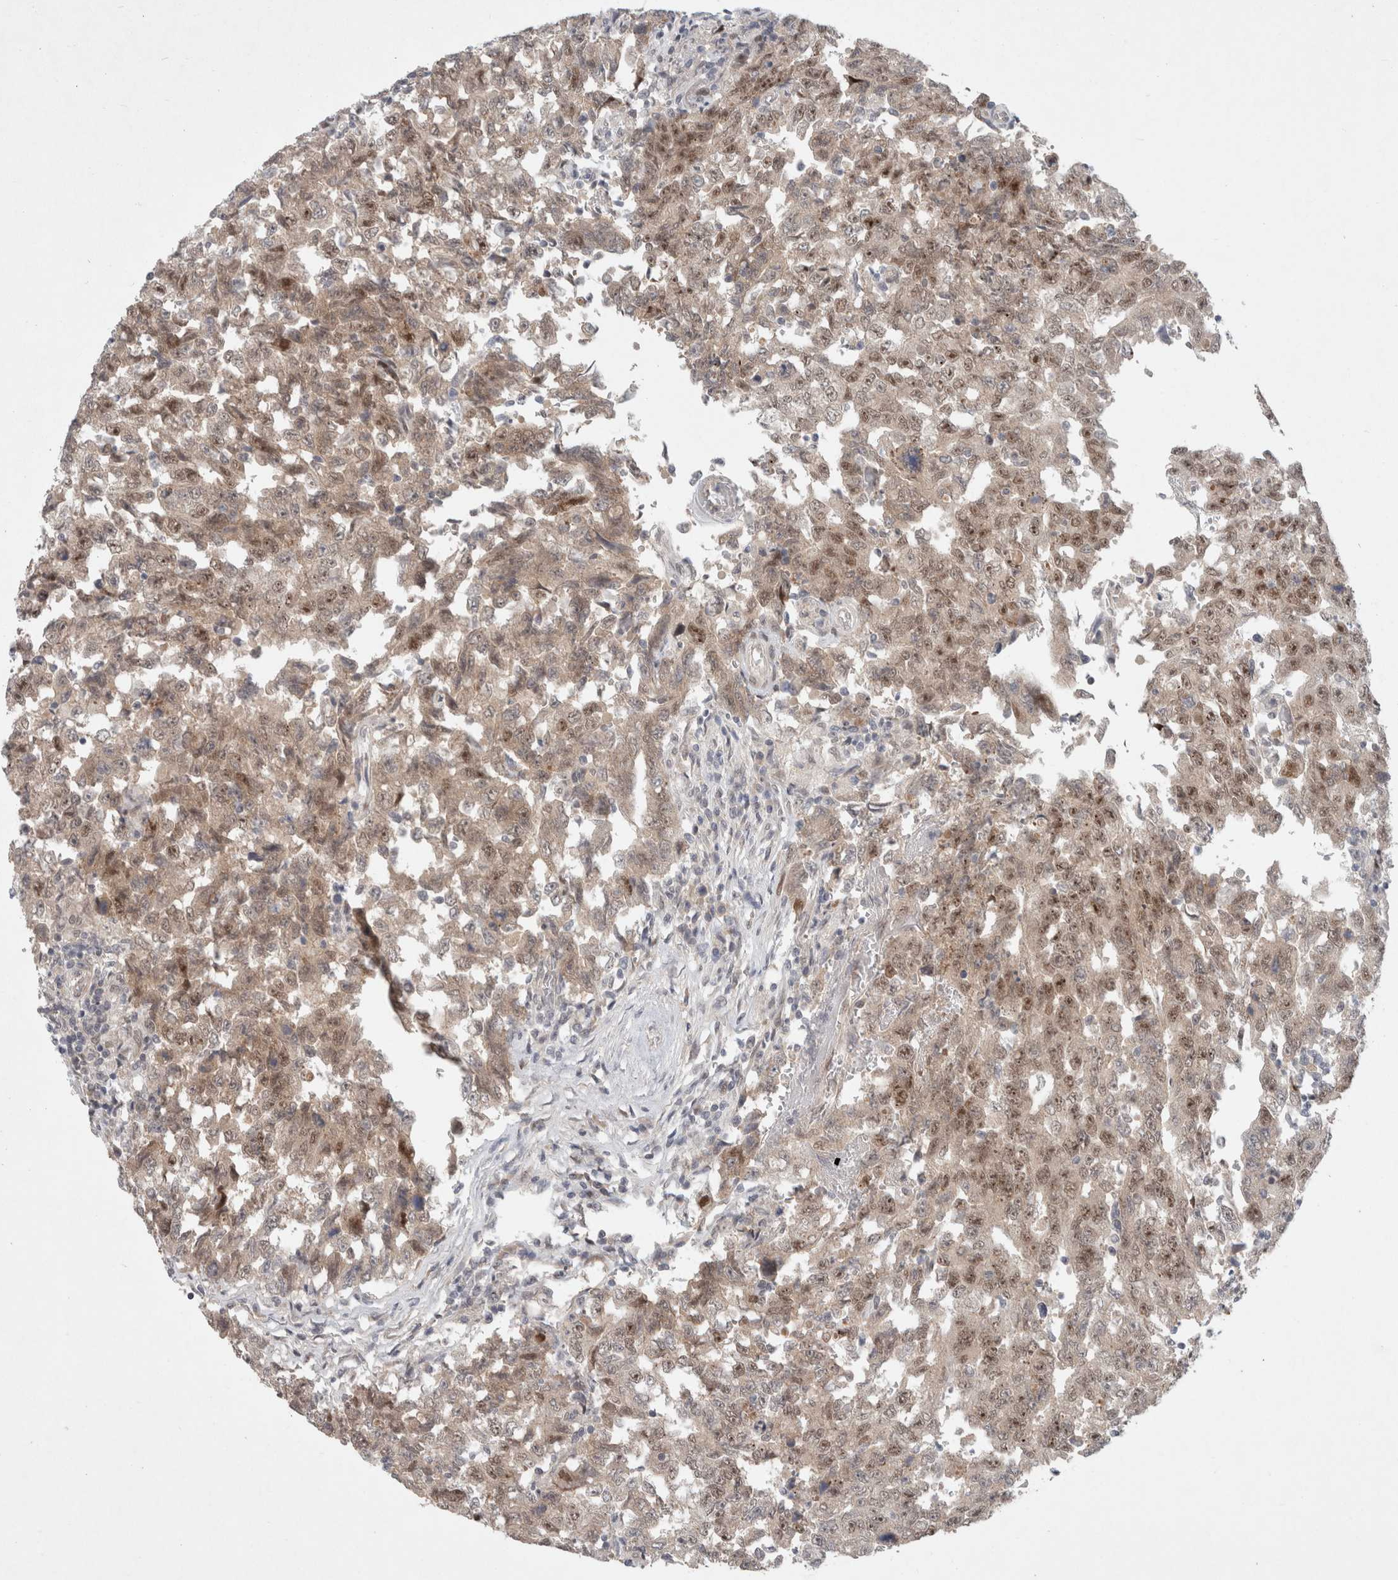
{"staining": {"intensity": "moderate", "quantity": ">75%", "location": "cytoplasmic/membranous,nuclear"}, "tissue": "testis cancer", "cell_type": "Tumor cells", "image_type": "cancer", "snomed": [{"axis": "morphology", "description": "Carcinoma, Embryonal, NOS"}, {"axis": "topography", "description": "Testis"}], "caption": "The photomicrograph shows immunohistochemical staining of testis cancer. There is moderate cytoplasmic/membranous and nuclear staining is appreciated in approximately >75% of tumor cells. The staining was performed using DAB (3,3'-diaminobenzidine), with brown indicating positive protein expression. Nuclei are stained blue with hematoxylin.", "gene": "RASAL2", "patient": {"sex": "male", "age": 26}}